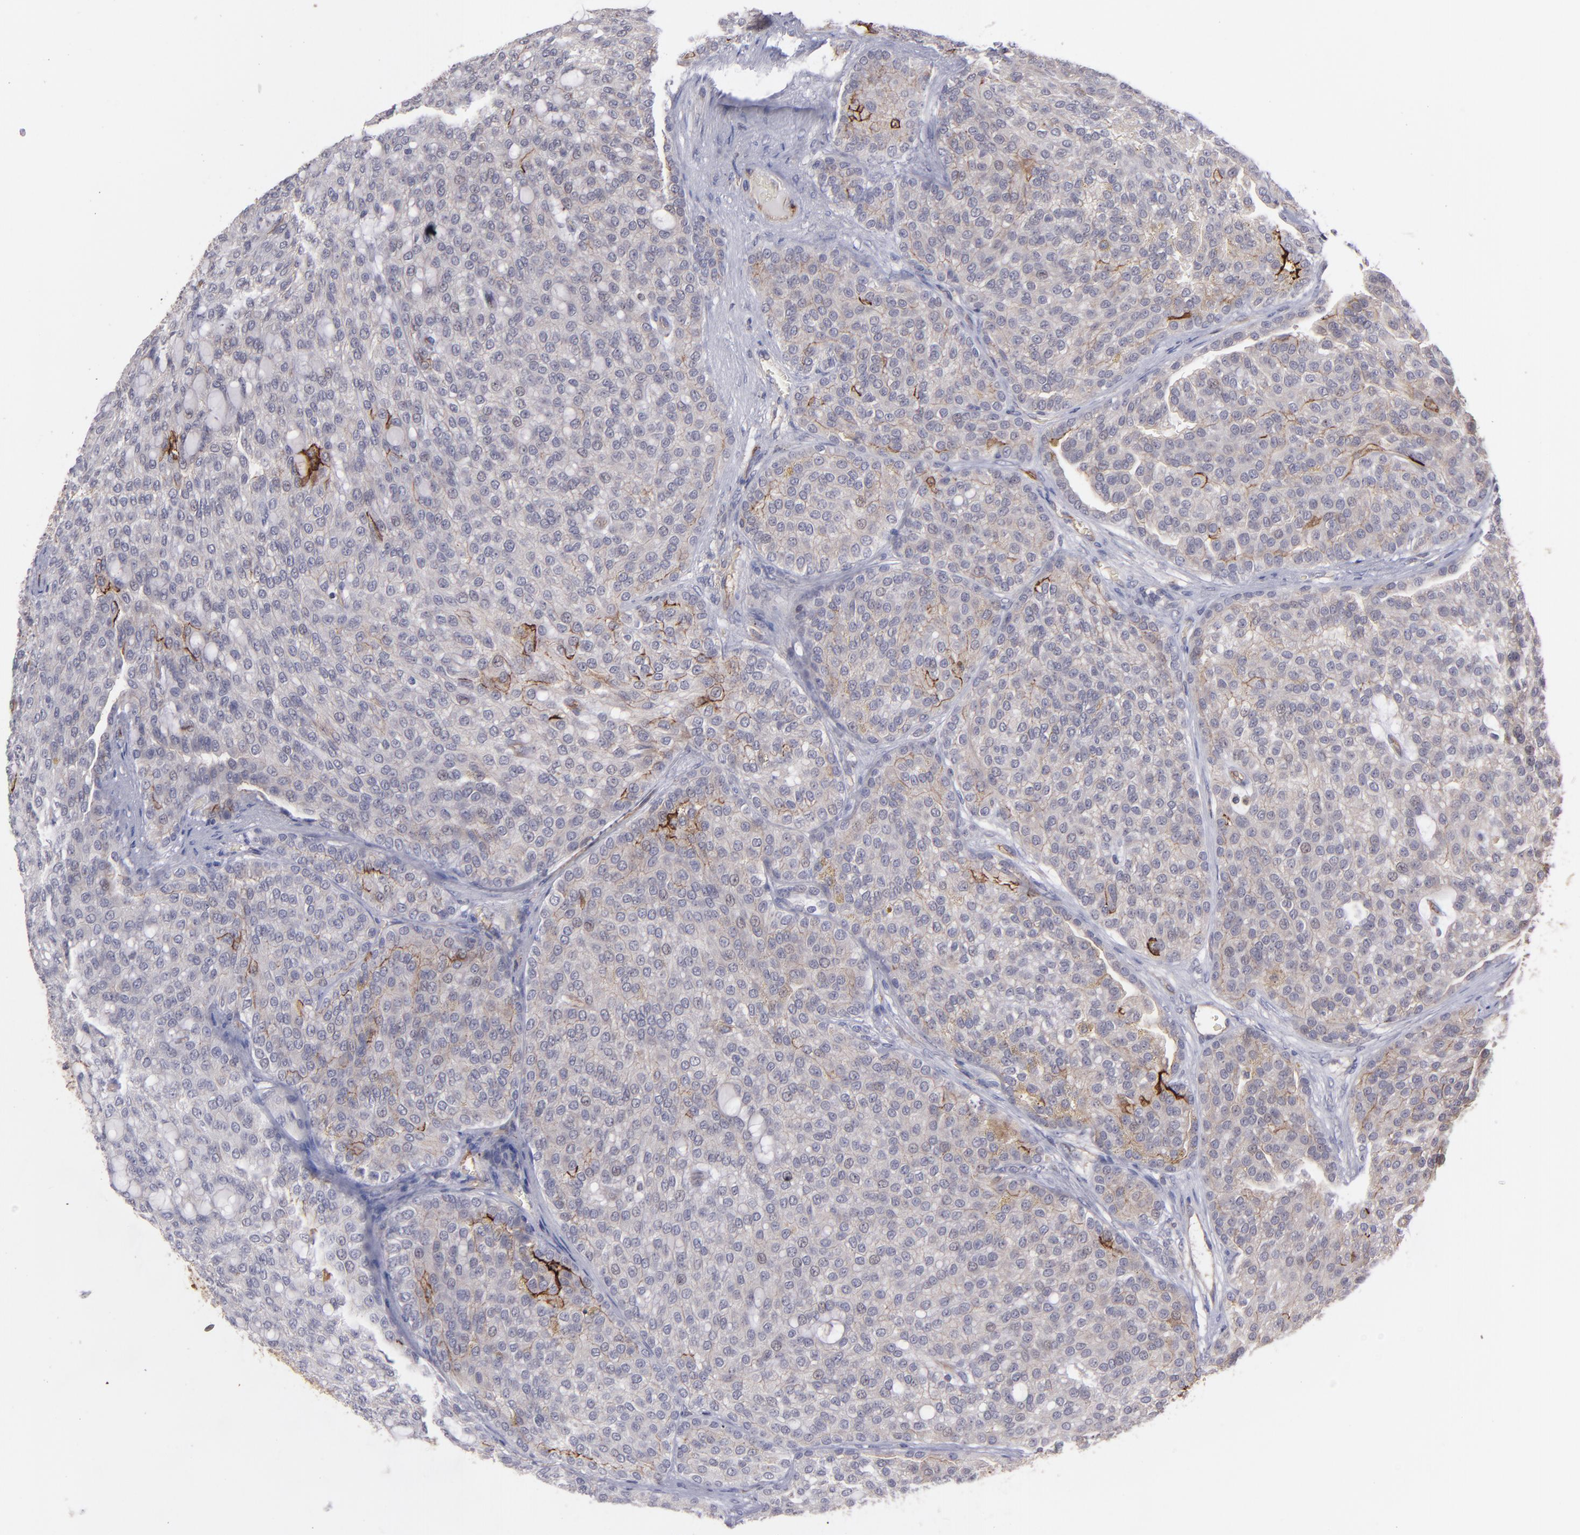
{"staining": {"intensity": "weak", "quantity": "25%-75%", "location": "cytoplasmic/membranous"}, "tissue": "renal cancer", "cell_type": "Tumor cells", "image_type": "cancer", "snomed": [{"axis": "morphology", "description": "Adenocarcinoma, NOS"}, {"axis": "topography", "description": "Kidney"}], "caption": "Protein expression analysis of human renal cancer (adenocarcinoma) reveals weak cytoplasmic/membranous positivity in about 25%-75% of tumor cells. The protein of interest is shown in brown color, while the nuclei are stained blue.", "gene": "ICAM1", "patient": {"sex": "male", "age": 63}}